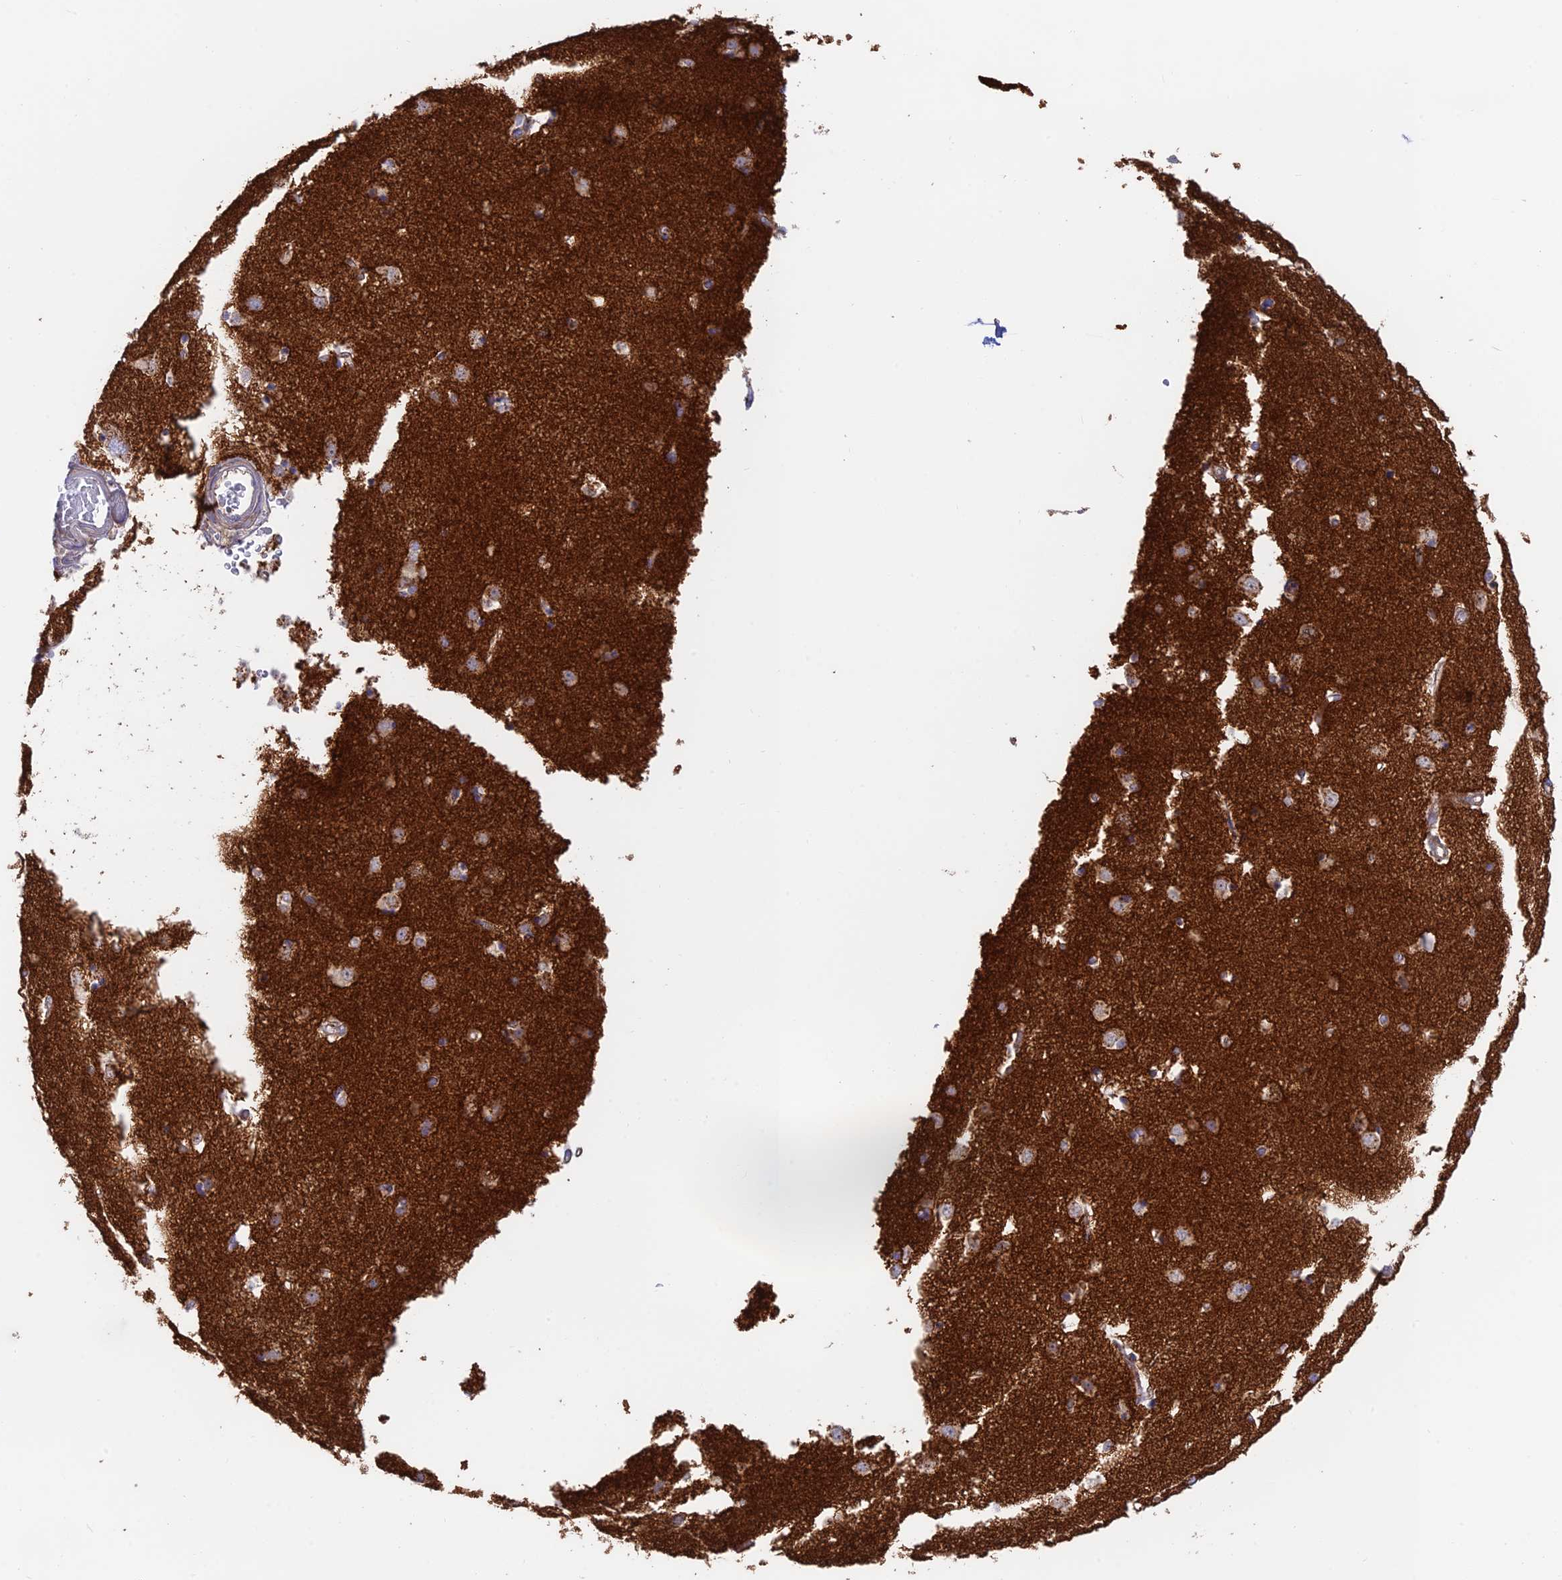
{"staining": {"intensity": "moderate", "quantity": "<25%", "location": "cytoplasmic/membranous"}, "tissue": "caudate", "cell_type": "Glial cells", "image_type": "normal", "snomed": [{"axis": "morphology", "description": "Normal tissue, NOS"}, {"axis": "topography", "description": "Lateral ventricle wall"}], "caption": "This is an image of immunohistochemistry (IHC) staining of benign caudate, which shows moderate positivity in the cytoplasmic/membranous of glial cells.", "gene": "GOLGA3", "patient": {"sex": "male", "age": 45}}